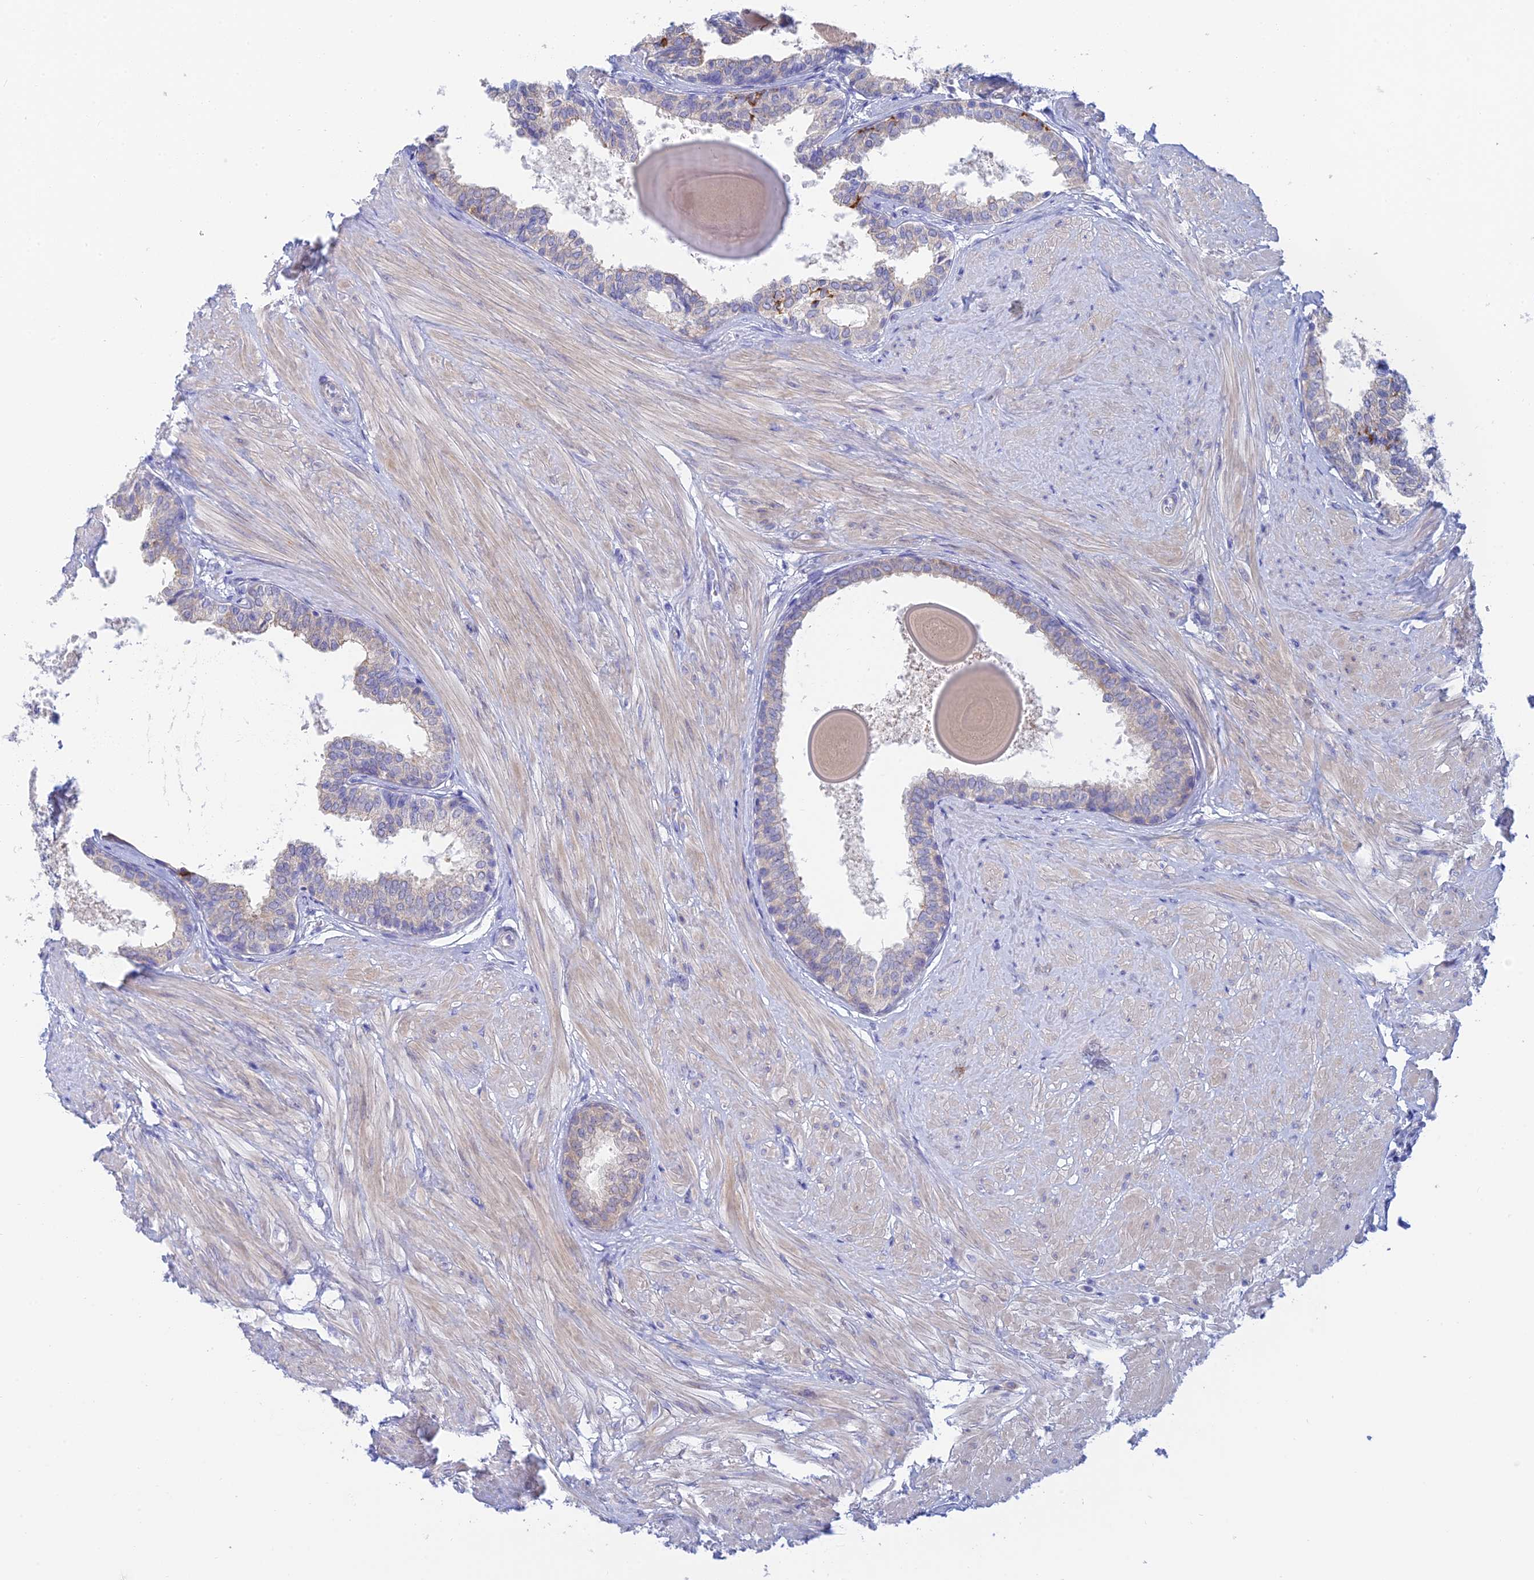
{"staining": {"intensity": "moderate", "quantity": "<25%", "location": "cytoplasmic/membranous"}, "tissue": "prostate", "cell_type": "Glandular cells", "image_type": "normal", "snomed": [{"axis": "morphology", "description": "Normal tissue, NOS"}, {"axis": "topography", "description": "Prostate"}], "caption": "IHC (DAB) staining of benign prostate displays moderate cytoplasmic/membranous protein expression in approximately <25% of glandular cells. IHC stains the protein in brown and the nuclei are stained blue.", "gene": "CEP152", "patient": {"sex": "male", "age": 48}}